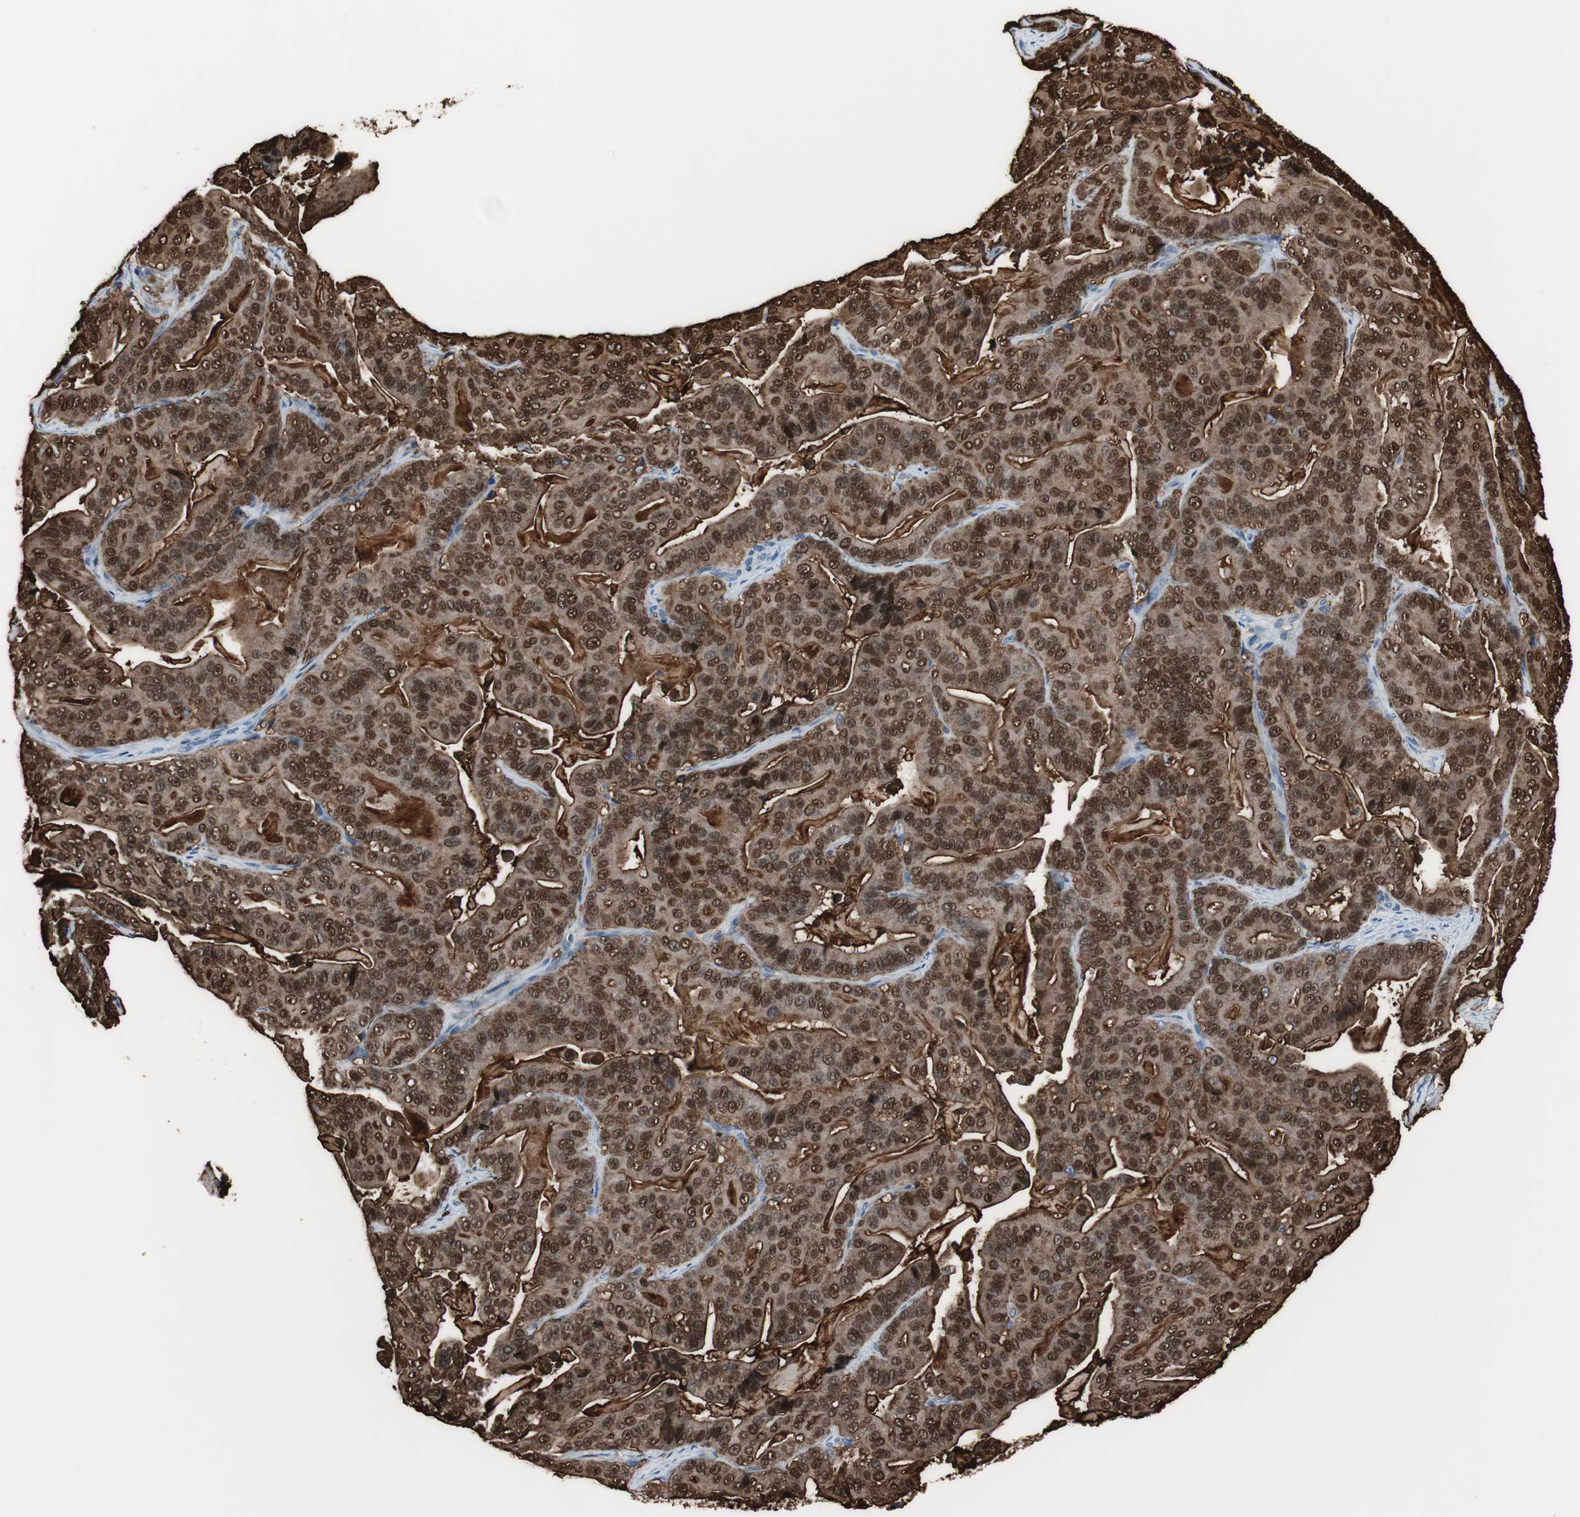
{"staining": {"intensity": "strong", "quantity": ">75%", "location": "cytoplasmic/membranous,nuclear"}, "tissue": "pancreatic cancer", "cell_type": "Tumor cells", "image_type": "cancer", "snomed": [{"axis": "morphology", "description": "Adenocarcinoma, NOS"}, {"axis": "topography", "description": "Pancreas"}], "caption": "An IHC histopathology image of neoplastic tissue is shown. Protein staining in brown shows strong cytoplasmic/membranous and nuclear positivity in pancreatic cancer within tumor cells.", "gene": "ANXA4", "patient": {"sex": "male", "age": 63}}